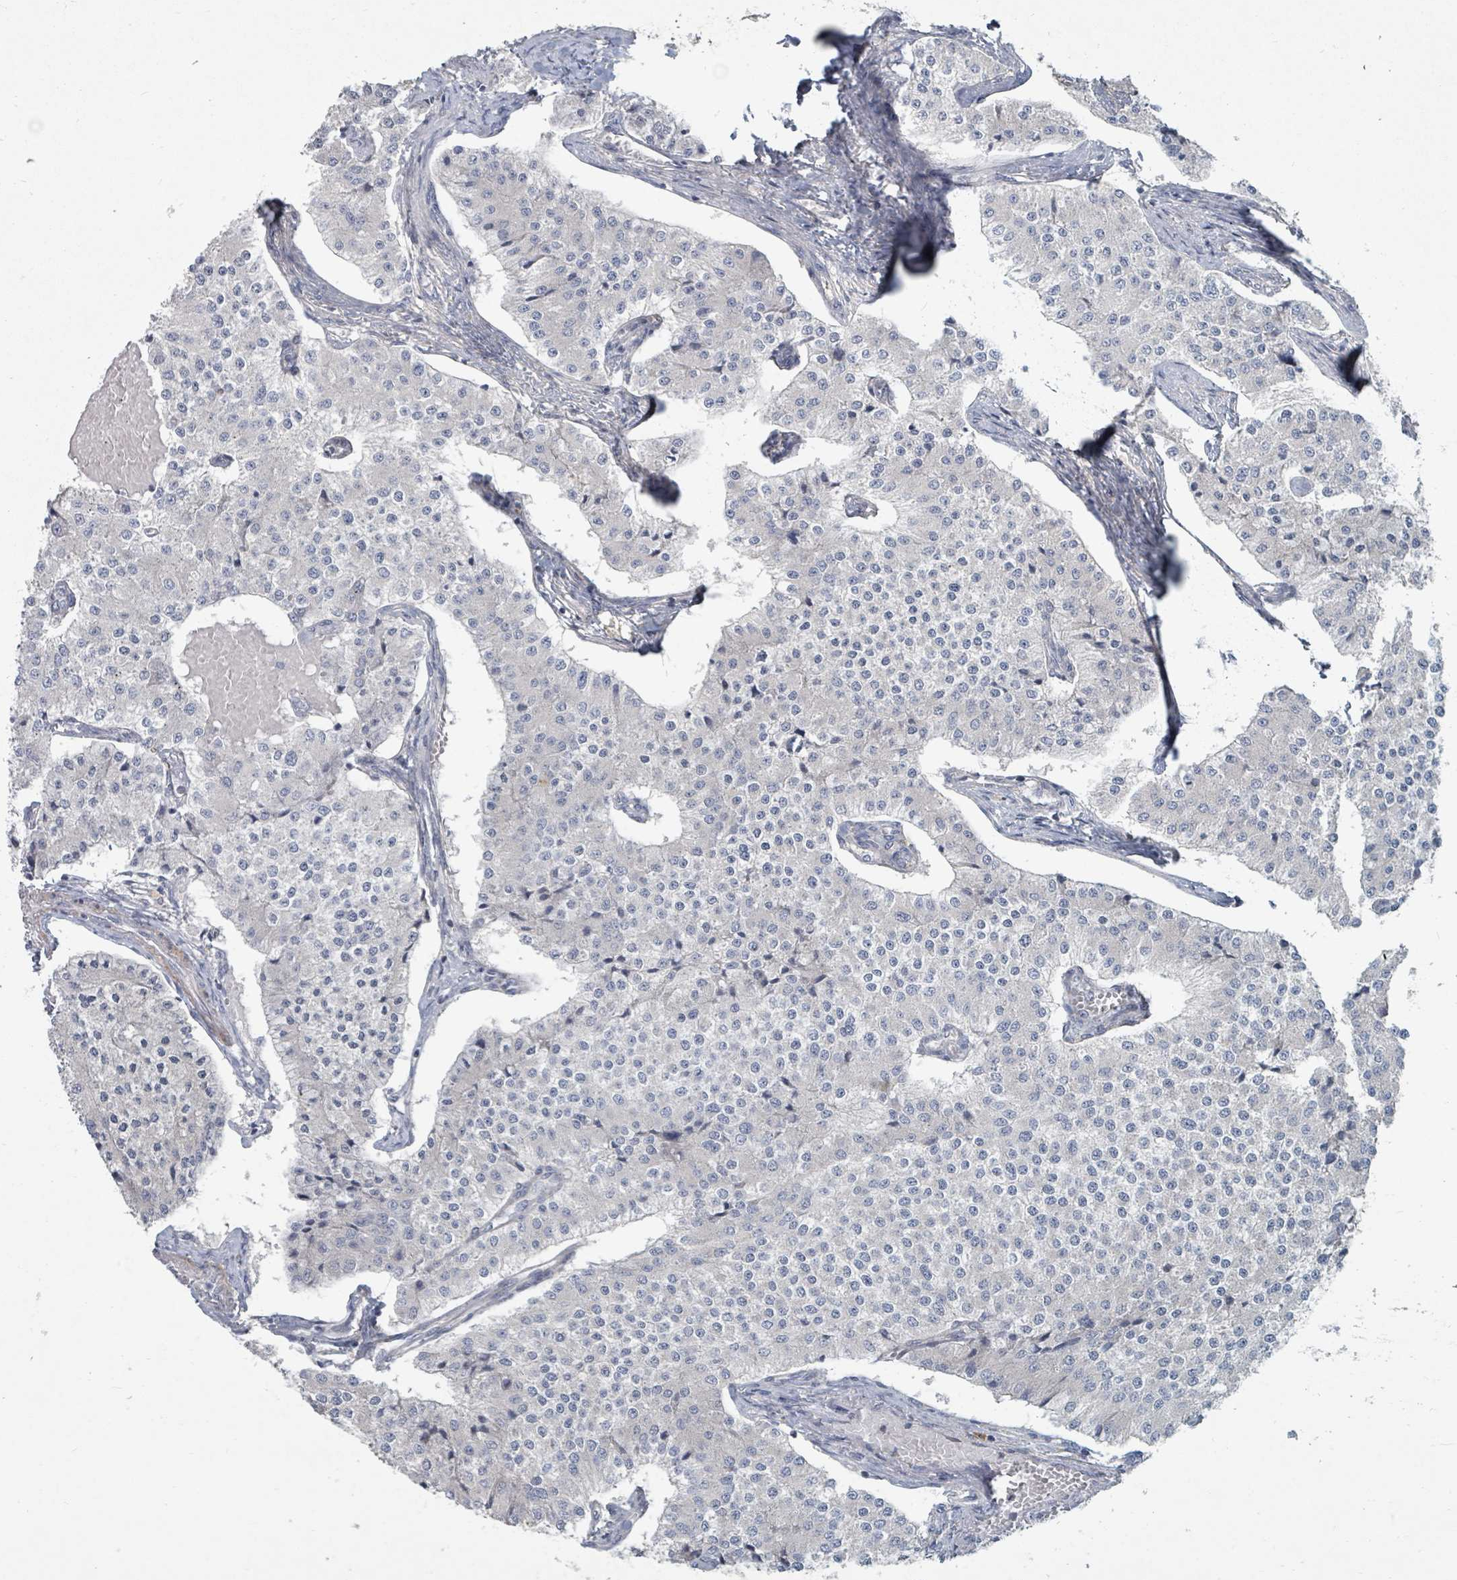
{"staining": {"intensity": "negative", "quantity": "none", "location": "none"}, "tissue": "carcinoid", "cell_type": "Tumor cells", "image_type": "cancer", "snomed": [{"axis": "morphology", "description": "Carcinoid, malignant, NOS"}, {"axis": "topography", "description": "Colon"}], "caption": "The photomicrograph displays no significant positivity in tumor cells of carcinoid. (Stains: DAB (3,3'-diaminobenzidine) immunohistochemistry (IHC) with hematoxylin counter stain, Microscopy: brightfield microscopy at high magnification).", "gene": "ARGFX", "patient": {"sex": "female", "age": 52}}